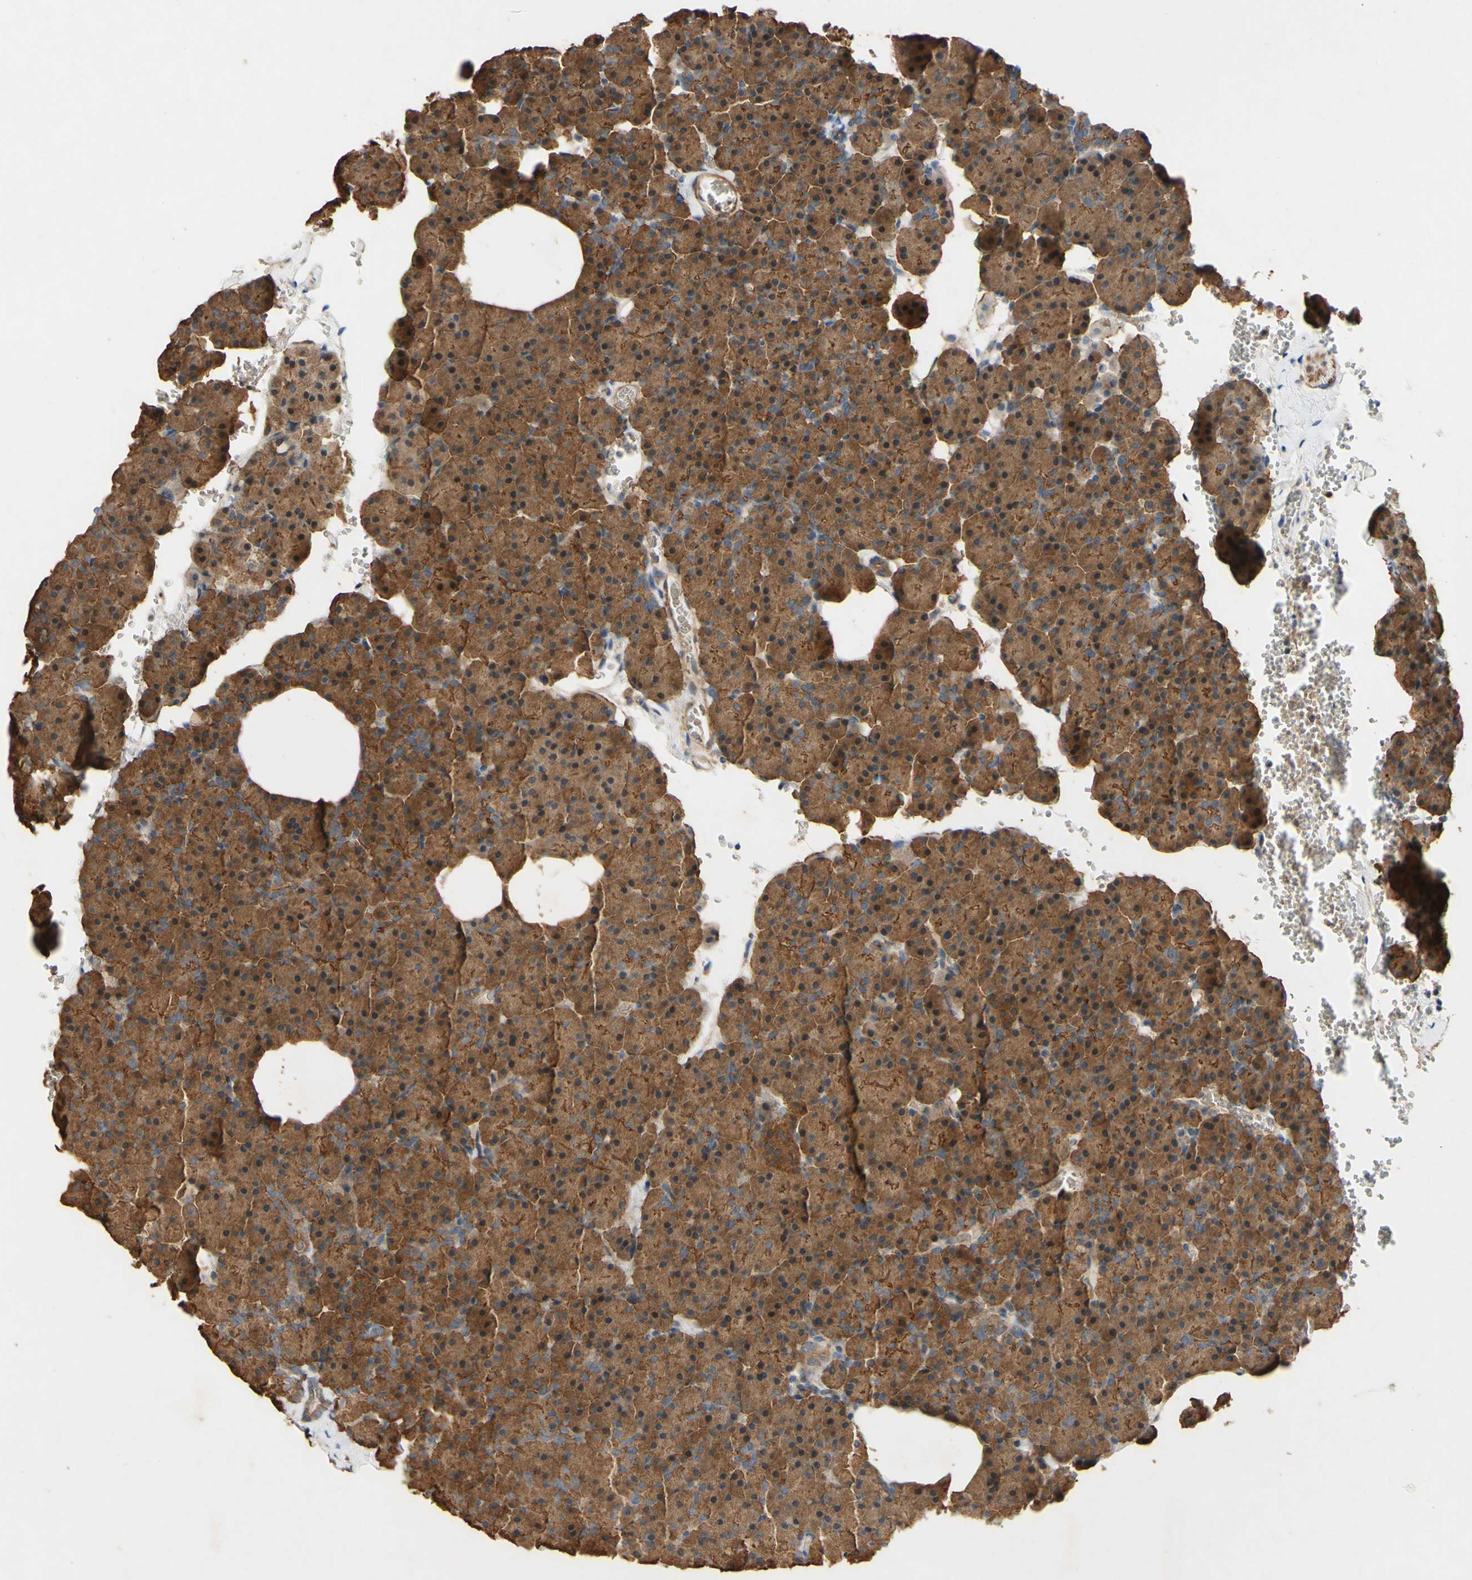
{"staining": {"intensity": "strong", "quantity": ">75%", "location": "cytoplasmic/membranous"}, "tissue": "pancreas", "cell_type": "Exocrine glandular cells", "image_type": "normal", "snomed": [{"axis": "morphology", "description": "Normal tissue, NOS"}, {"axis": "topography", "description": "Pancreas"}], "caption": "Exocrine glandular cells exhibit high levels of strong cytoplasmic/membranous staining in about >75% of cells in benign human pancreas.", "gene": "PDGFB", "patient": {"sex": "female", "age": 35}}